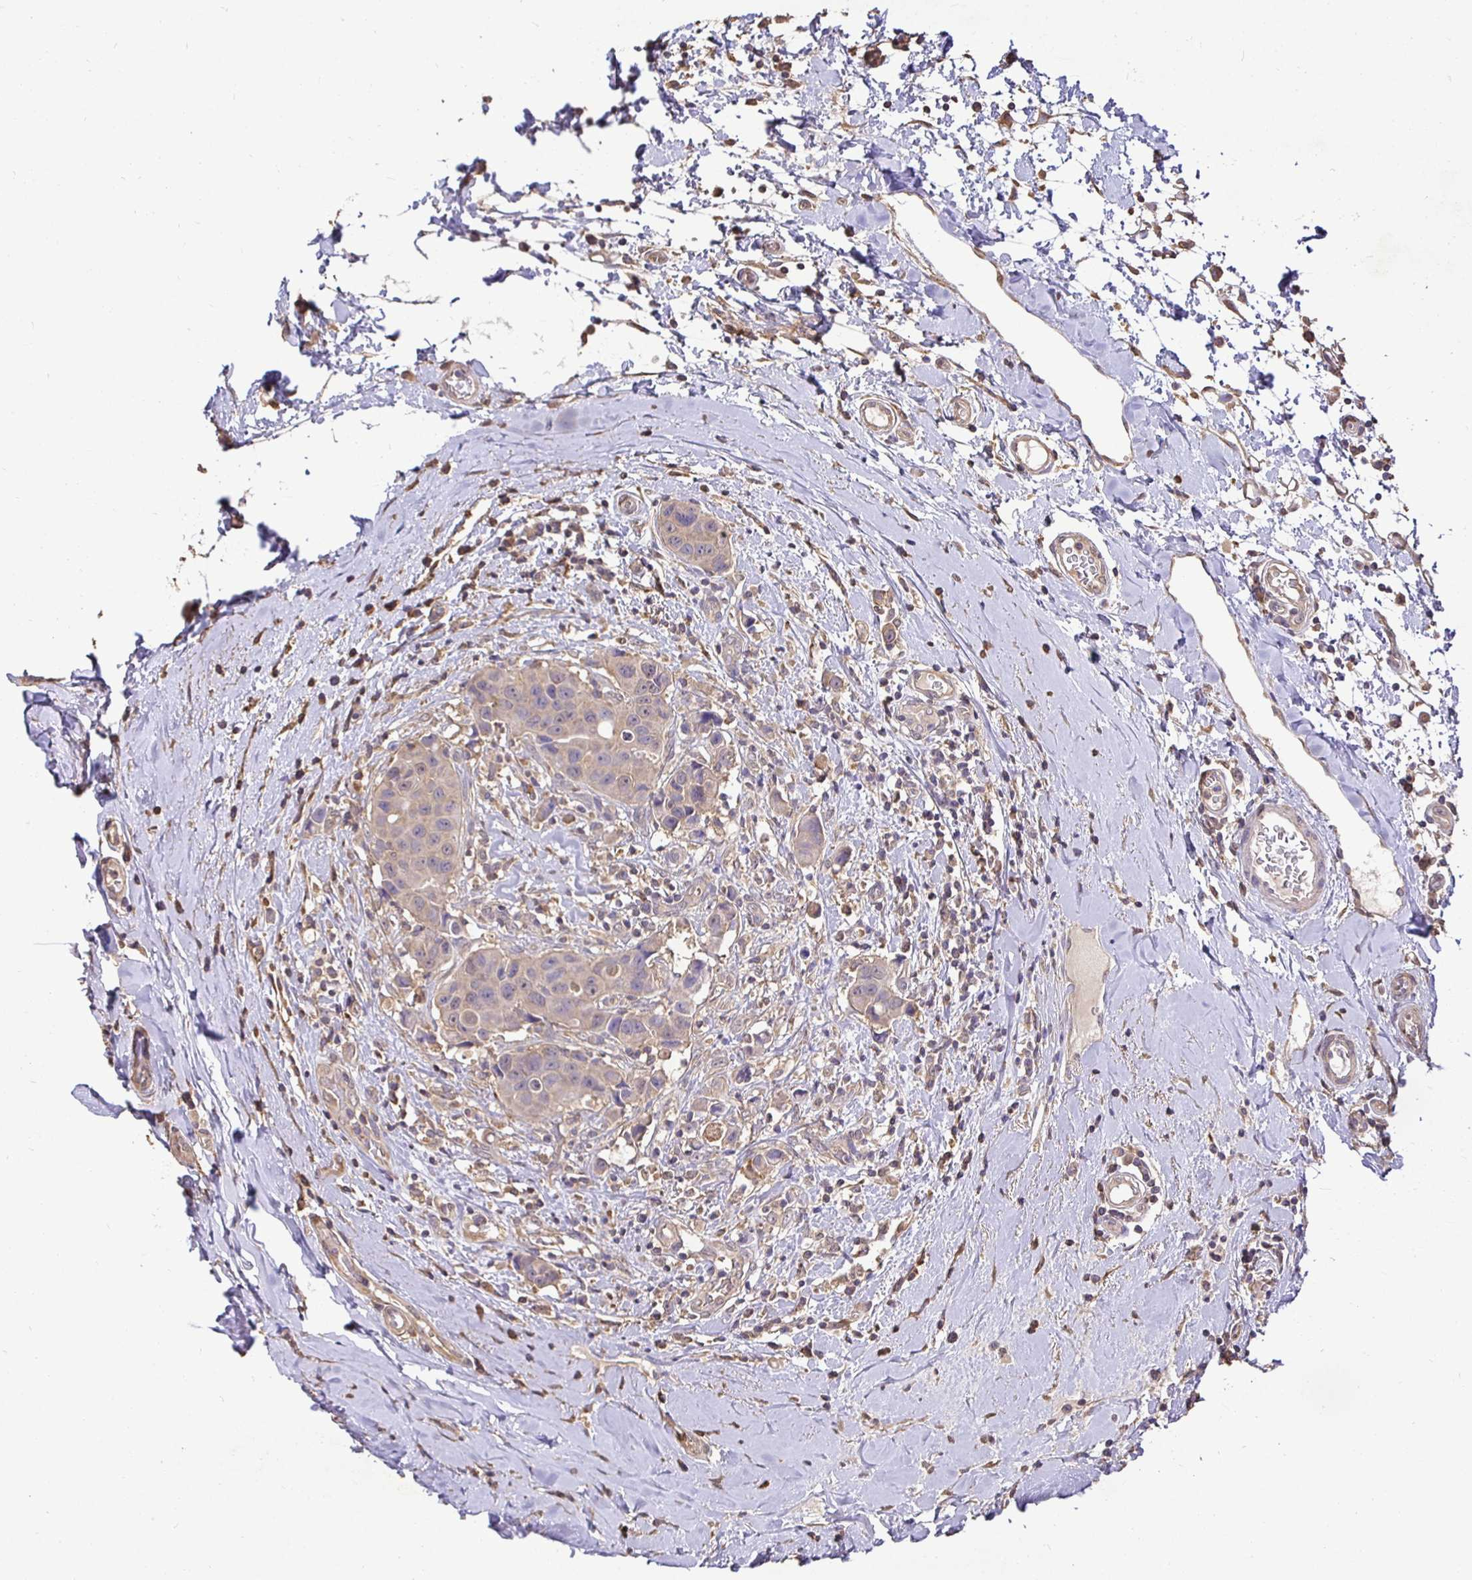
{"staining": {"intensity": "weak", "quantity": "<25%", "location": "nuclear"}, "tissue": "breast cancer", "cell_type": "Tumor cells", "image_type": "cancer", "snomed": [{"axis": "morphology", "description": "Duct carcinoma"}, {"axis": "topography", "description": "Breast"}], "caption": "Immunohistochemical staining of breast cancer (infiltrating ductal carcinoma) demonstrates no significant positivity in tumor cells.", "gene": "MAPK8IP3", "patient": {"sex": "female", "age": 24}}